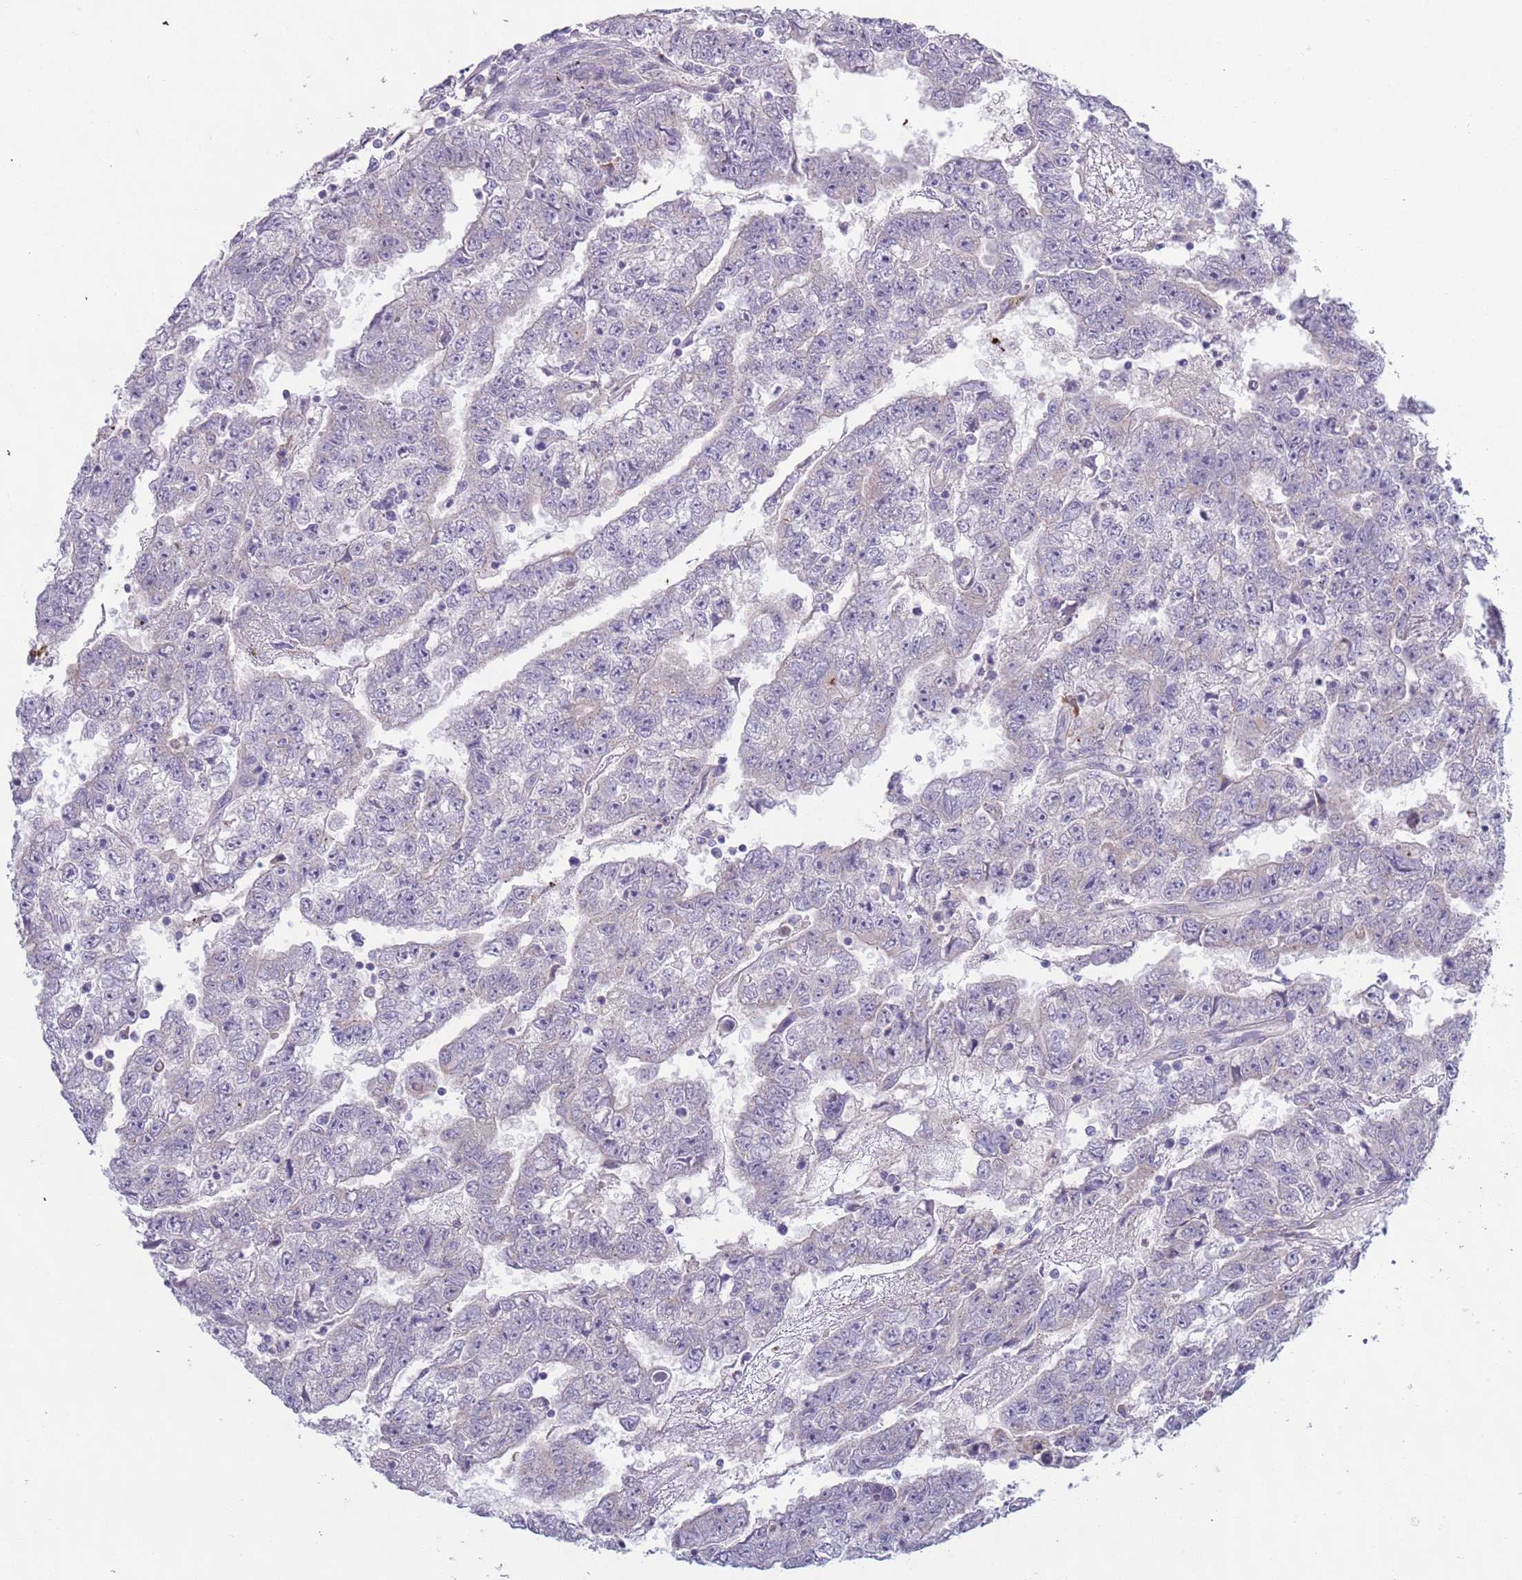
{"staining": {"intensity": "negative", "quantity": "none", "location": "none"}, "tissue": "testis cancer", "cell_type": "Tumor cells", "image_type": "cancer", "snomed": [{"axis": "morphology", "description": "Carcinoma, Embryonal, NOS"}, {"axis": "topography", "description": "Testis"}], "caption": "Immunohistochemistry micrograph of embryonal carcinoma (testis) stained for a protein (brown), which exhibits no staining in tumor cells.", "gene": "LTB", "patient": {"sex": "male", "age": 25}}